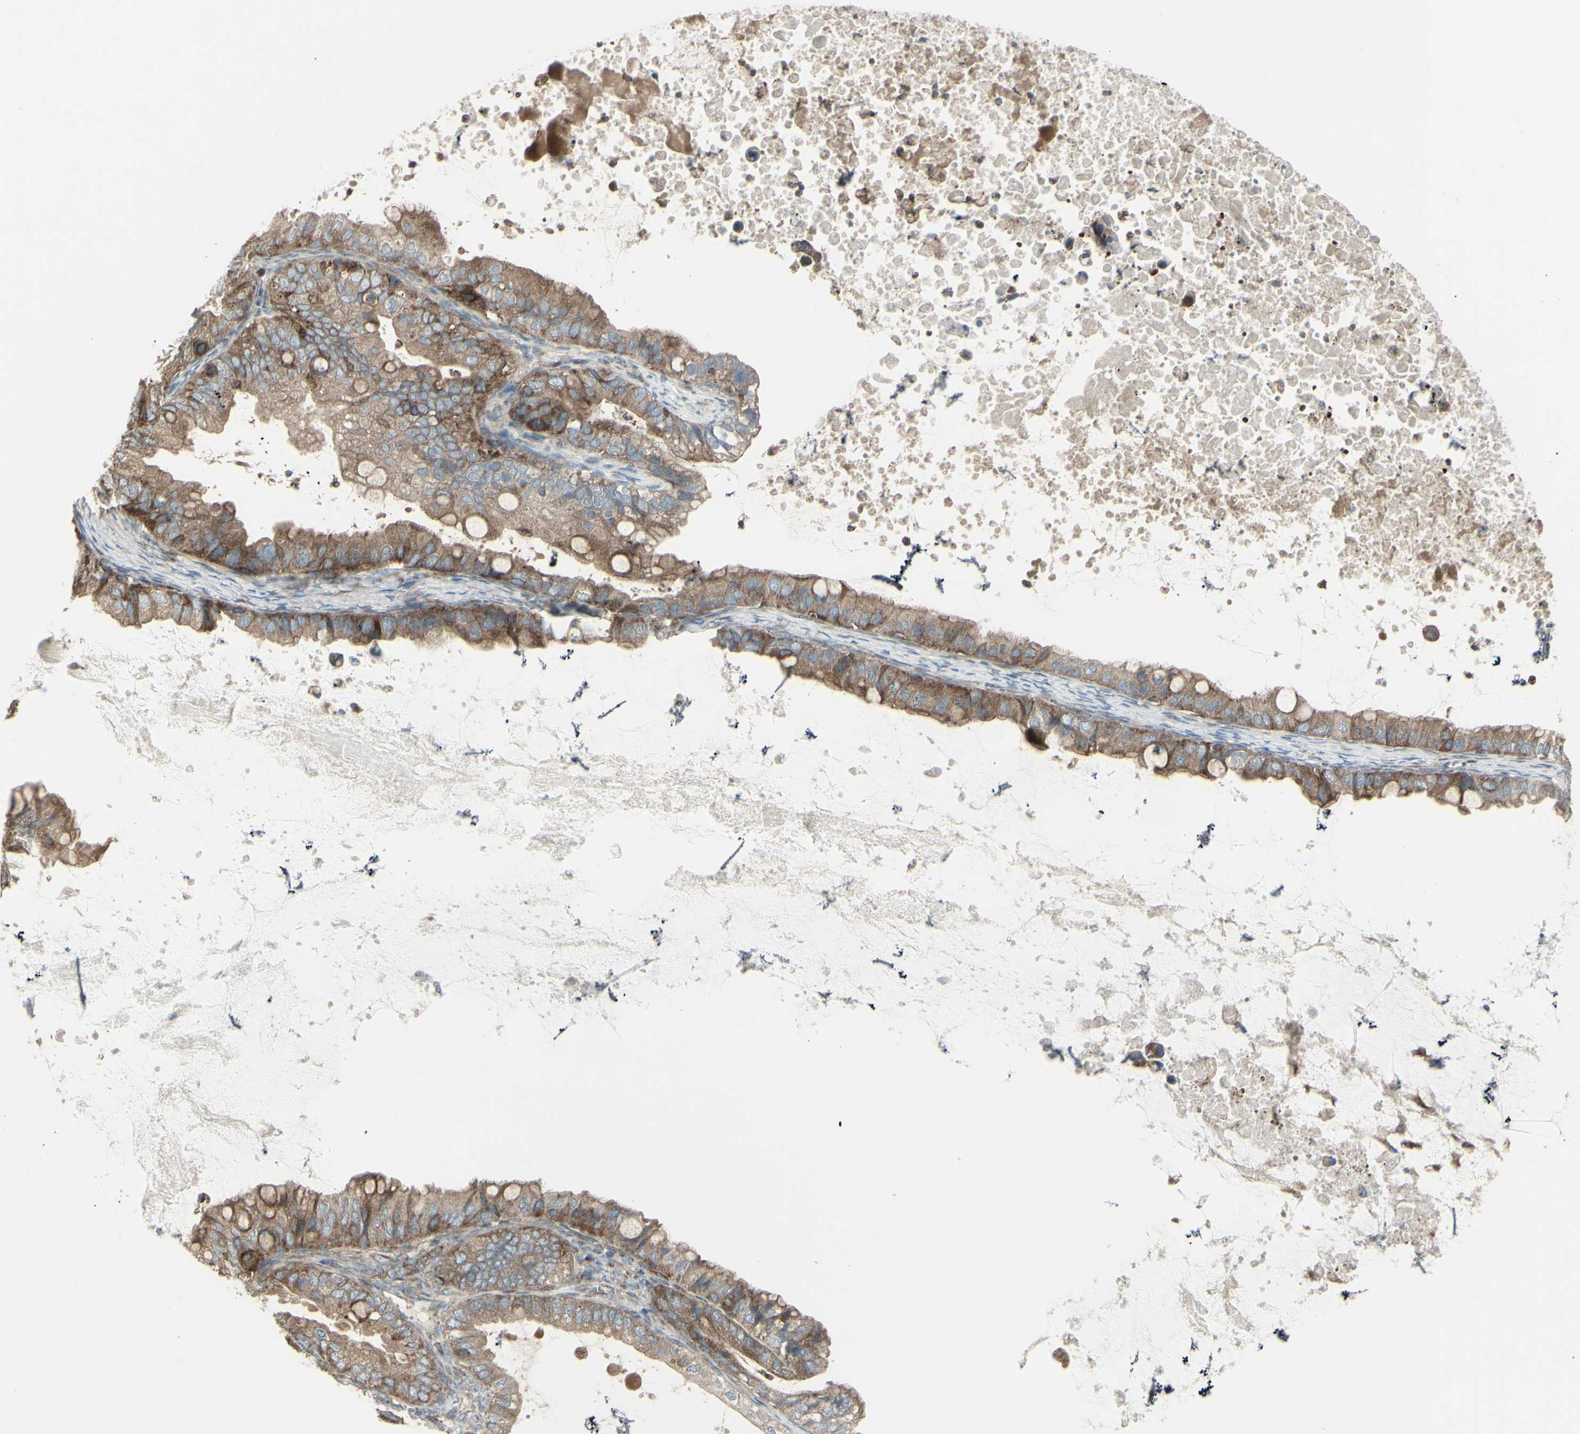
{"staining": {"intensity": "moderate", "quantity": ">75%", "location": "cytoplasmic/membranous"}, "tissue": "ovarian cancer", "cell_type": "Tumor cells", "image_type": "cancer", "snomed": [{"axis": "morphology", "description": "Cystadenocarcinoma, mucinous, NOS"}, {"axis": "topography", "description": "Ovary"}], "caption": "The immunohistochemical stain shows moderate cytoplasmic/membranous positivity in tumor cells of ovarian cancer tissue. (DAB (3,3'-diaminobenzidine) IHC, brown staining for protein, blue staining for nuclei).", "gene": "NAPA", "patient": {"sex": "female", "age": 80}}